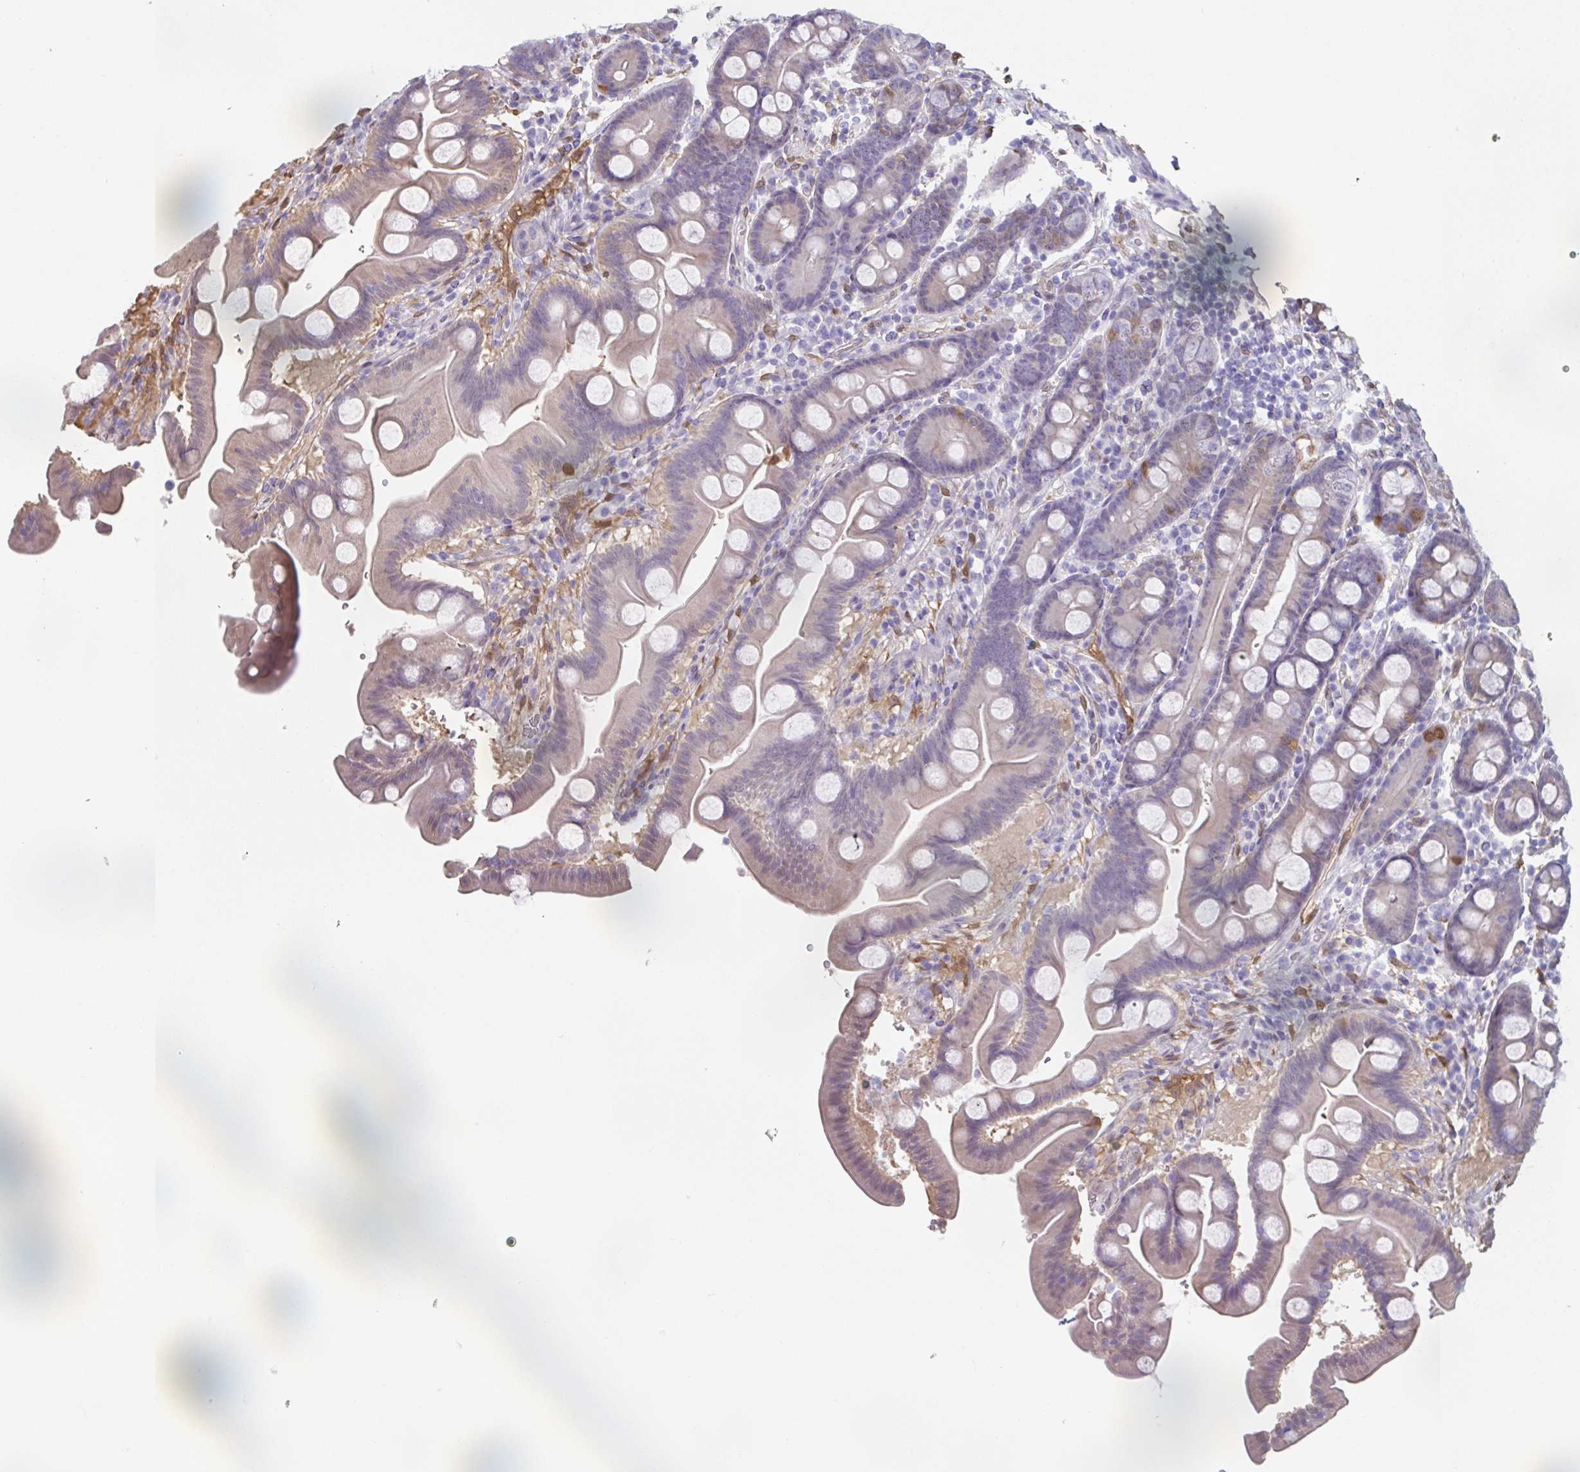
{"staining": {"intensity": "weak", "quantity": "<25%", "location": "cytoplasmic/membranous"}, "tissue": "duodenum", "cell_type": "Glandular cells", "image_type": "normal", "snomed": [{"axis": "morphology", "description": "Normal tissue, NOS"}, {"axis": "topography", "description": "Duodenum"}], "caption": "A histopathology image of duodenum stained for a protein shows no brown staining in glandular cells. (Stains: DAB IHC with hematoxylin counter stain, Microscopy: brightfield microscopy at high magnification).", "gene": "RBP1", "patient": {"sex": "male", "age": 59}}